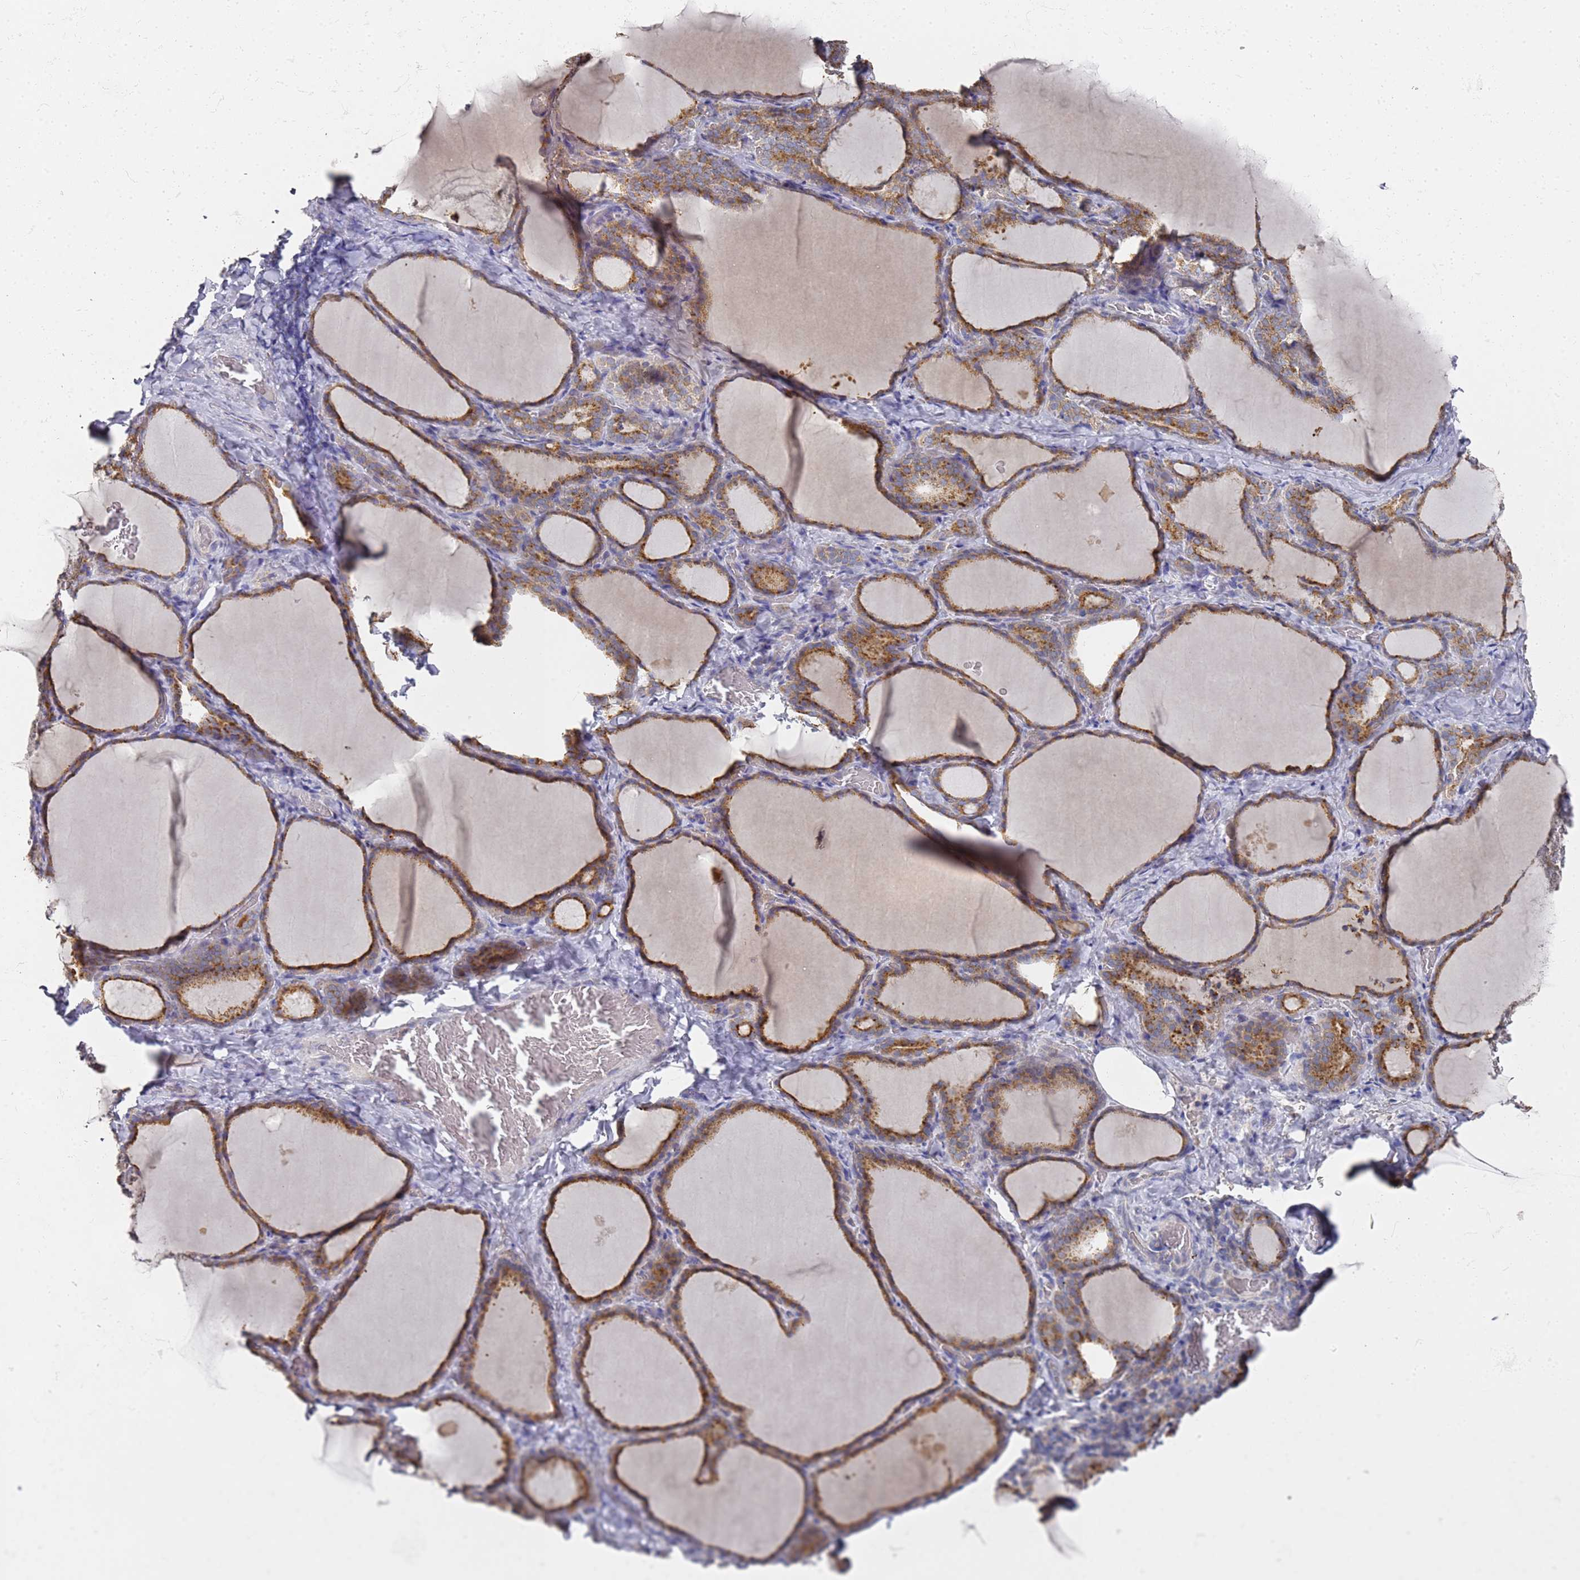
{"staining": {"intensity": "strong", "quantity": ">75%", "location": "cytoplasmic/membranous"}, "tissue": "thyroid gland", "cell_type": "Glandular cells", "image_type": "normal", "snomed": [{"axis": "morphology", "description": "Normal tissue, NOS"}, {"axis": "topography", "description": "Thyroid gland"}], "caption": "The micrograph shows a brown stain indicating the presence of a protein in the cytoplasmic/membranous of glandular cells in thyroid gland. (Brightfield microscopy of DAB IHC at high magnification).", "gene": "NPEPPS", "patient": {"sex": "female", "age": 39}}